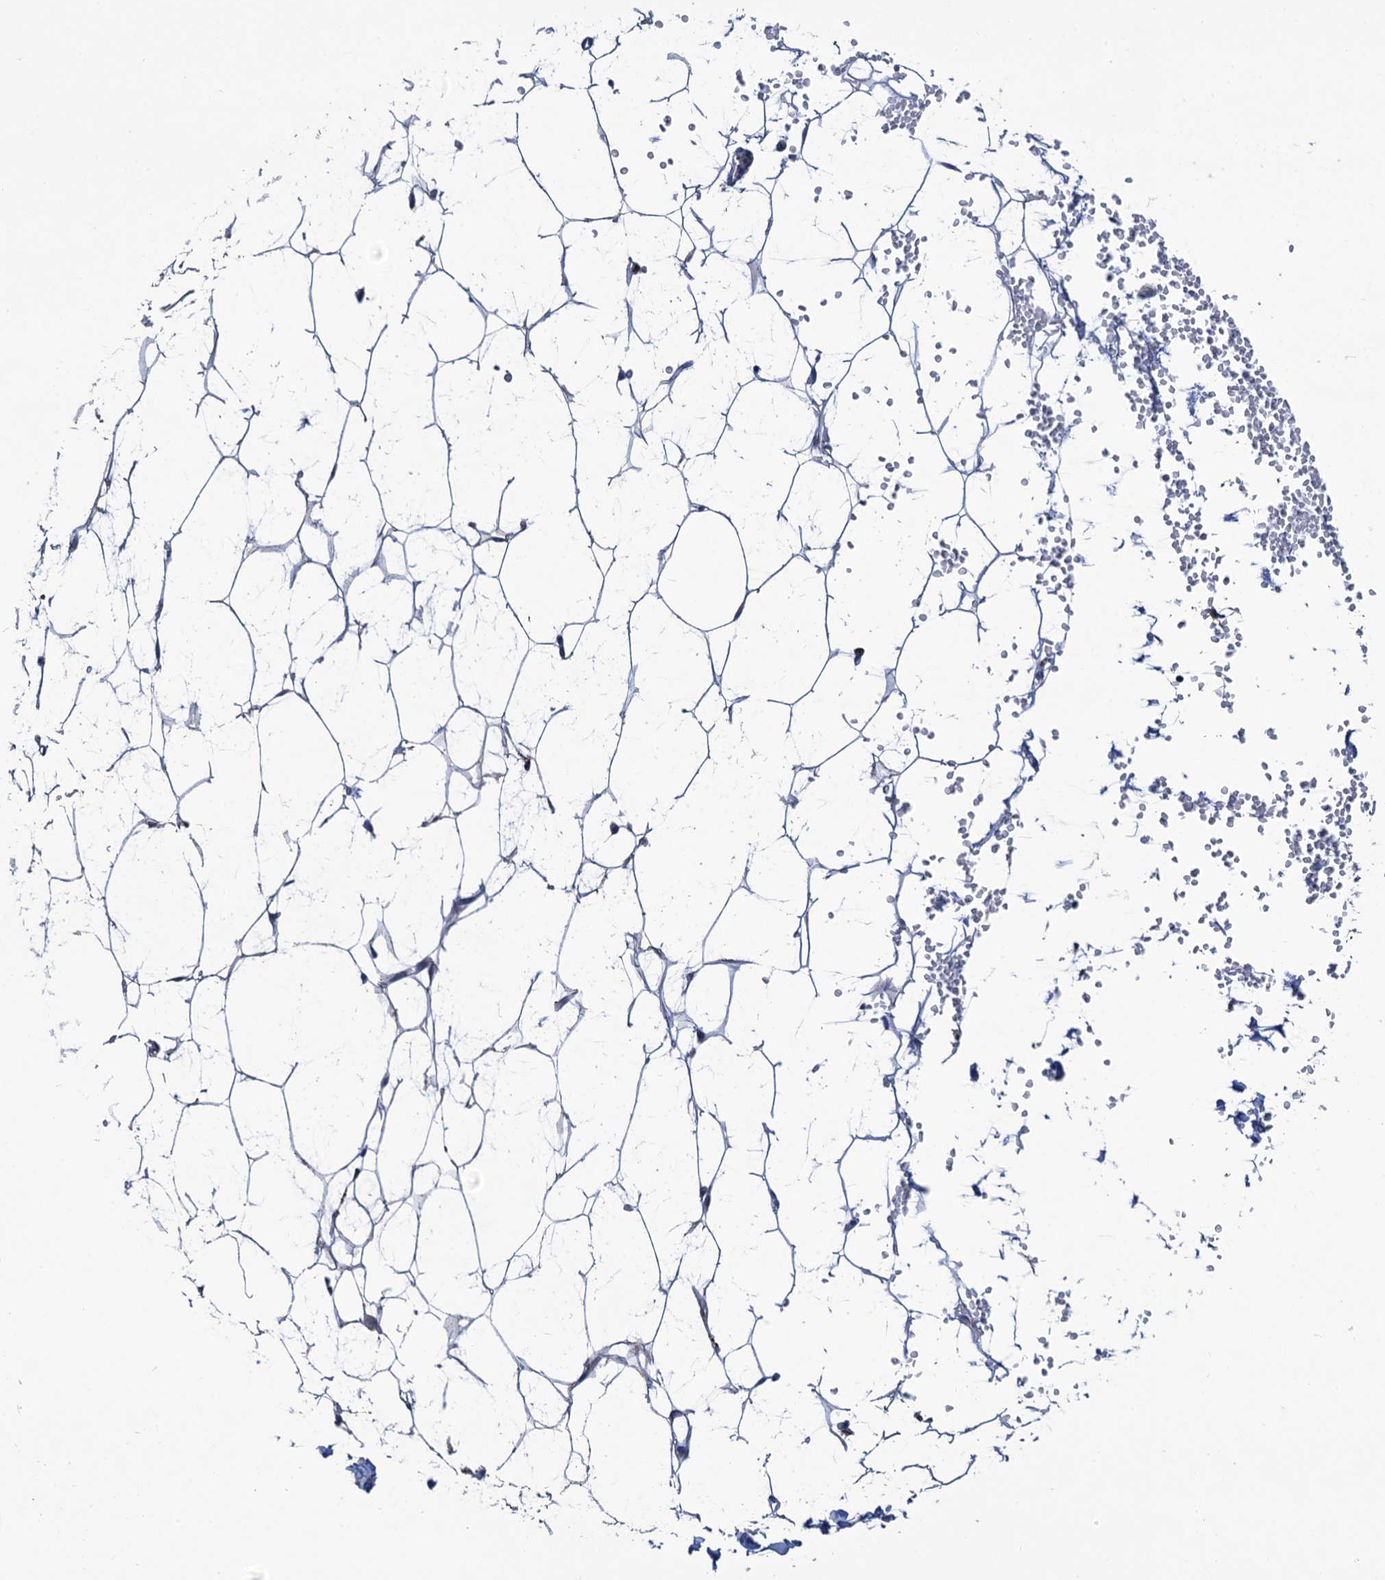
{"staining": {"intensity": "moderate", "quantity": "<25%", "location": "cytoplasmic/membranous"}, "tissue": "adipose tissue", "cell_type": "Adipocytes", "image_type": "normal", "snomed": [{"axis": "morphology", "description": "Normal tissue, NOS"}, {"axis": "topography", "description": "Breast"}], "caption": "Human adipose tissue stained with a brown dye exhibits moderate cytoplasmic/membranous positive expression in approximately <25% of adipocytes.", "gene": "ANKS3", "patient": {"sex": "female", "age": 23}}